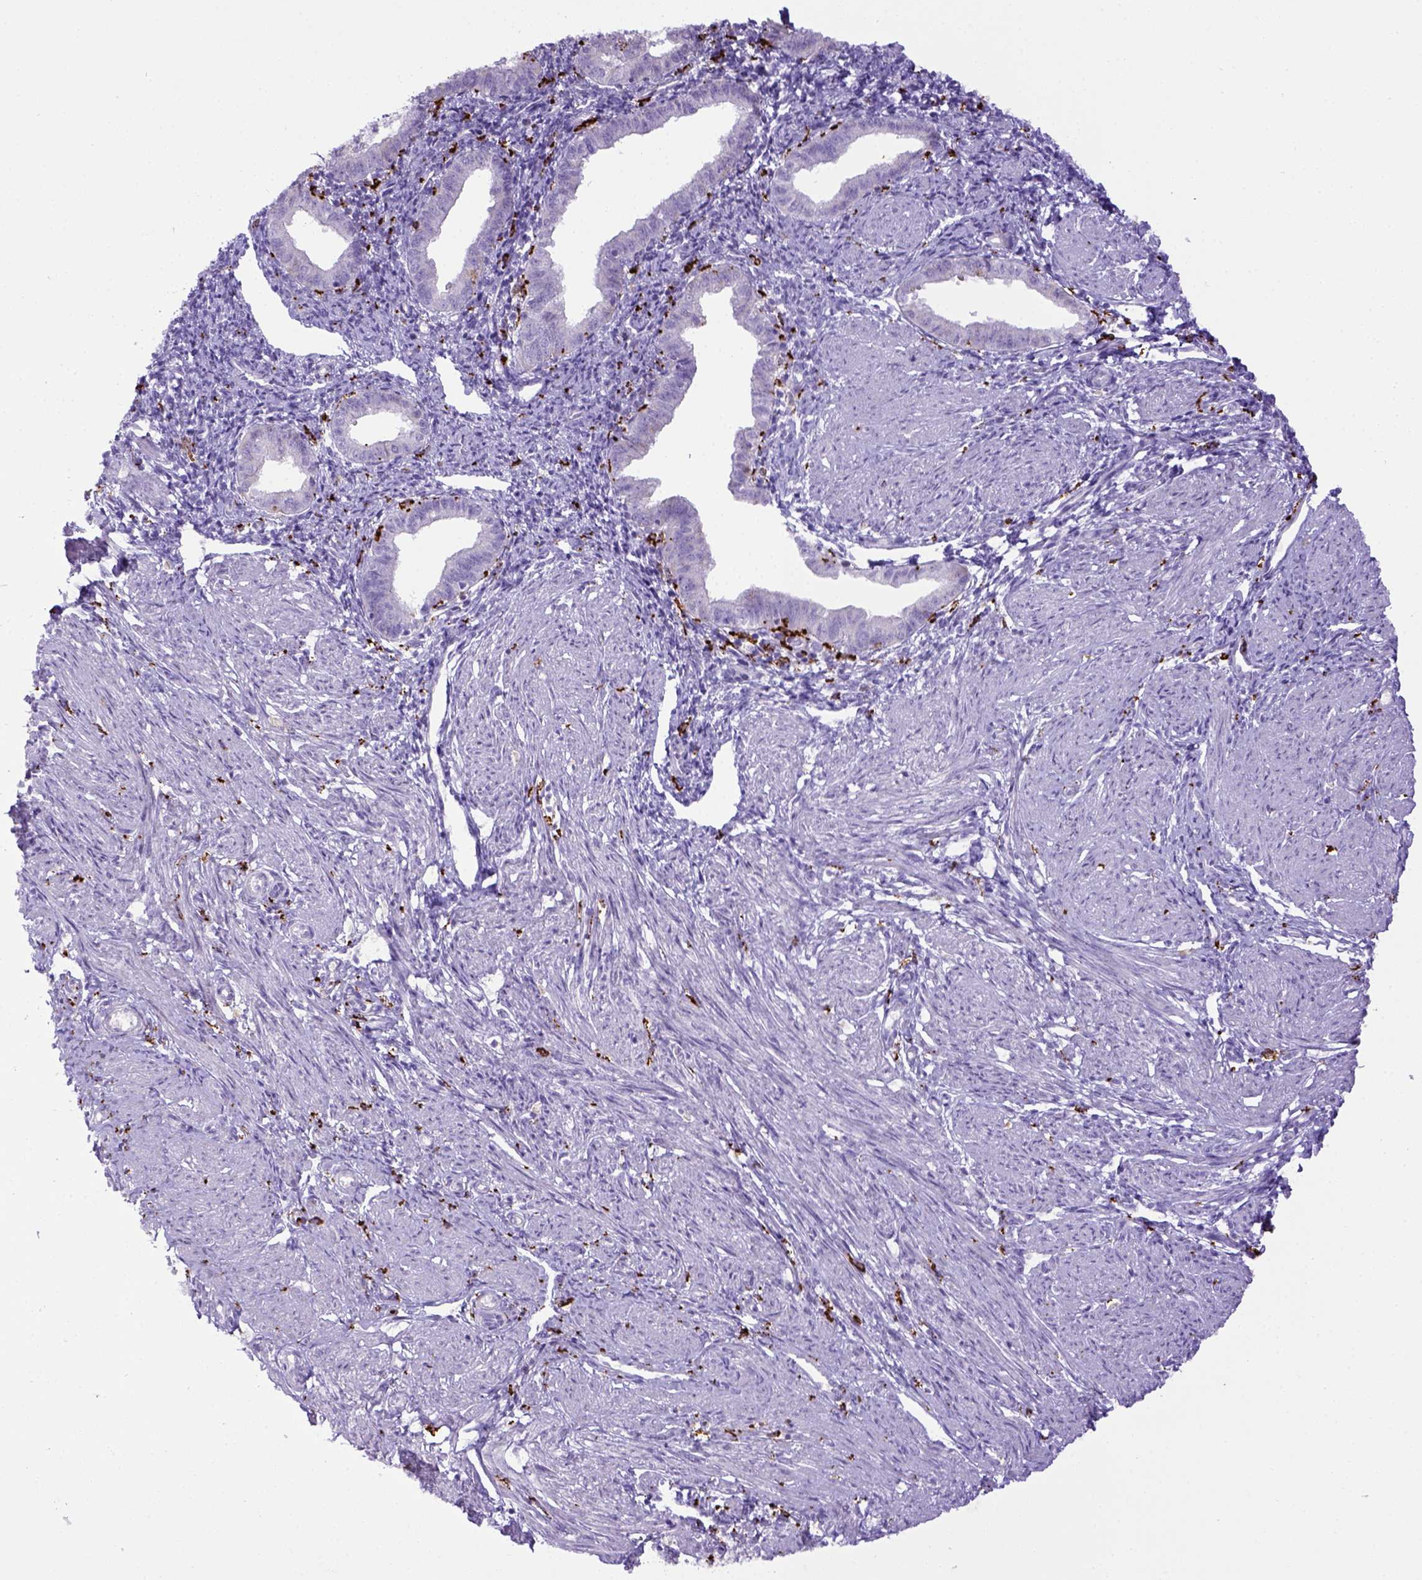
{"staining": {"intensity": "negative", "quantity": "none", "location": "none"}, "tissue": "endometrium", "cell_type": "Cells in endometrial stroma", "image_type": "normal", "snomed": [{"axis": "morphology", "description": "Normal tissue, NOS"}, {"axis": "topography", "description": "Endometrium"}], "caption": "Immunohistochemical staining of unremarkable endometrium exhibits no significant staining in cells in endometrial stroma.", "gene": "CD68", "patient": {"sex": "female", "age": 37}}